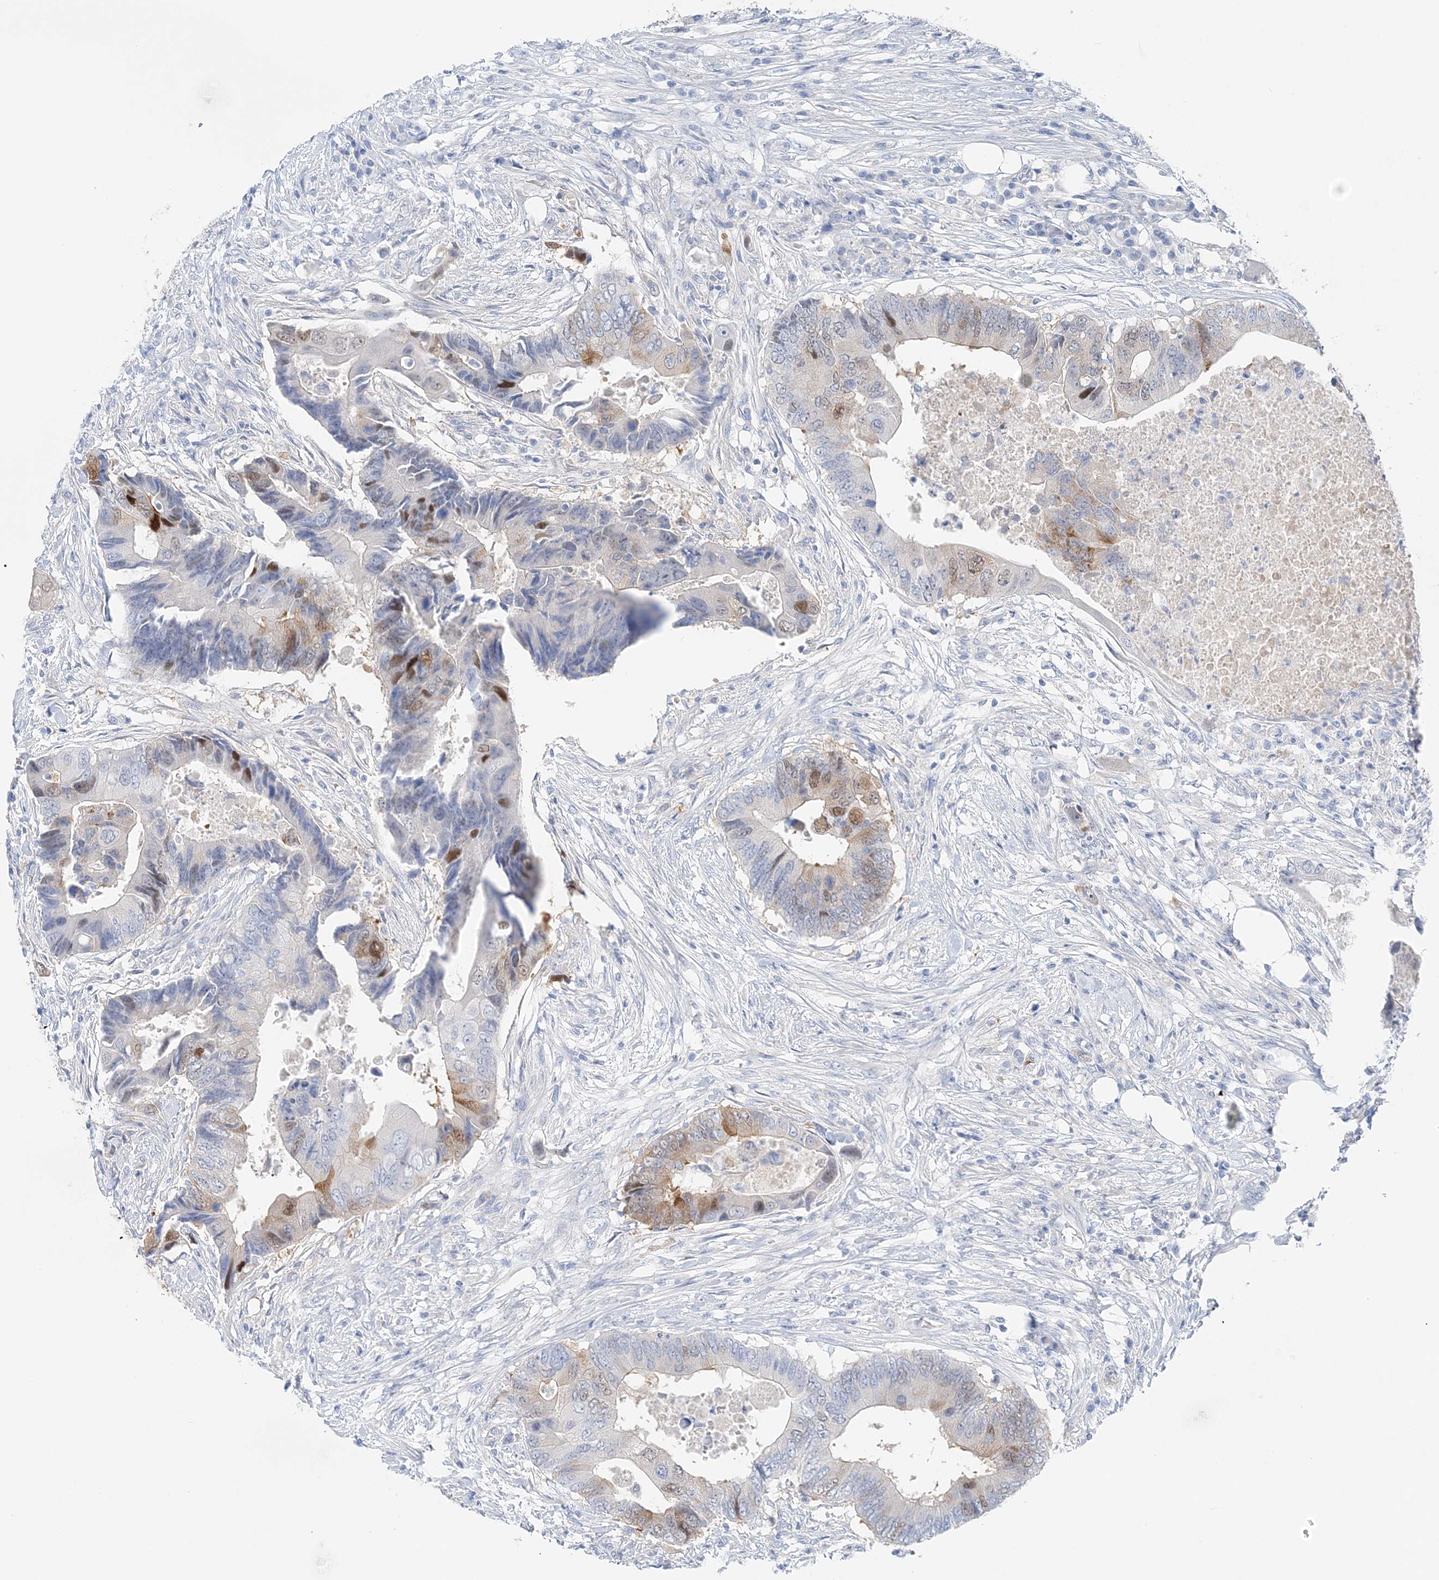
{"staining": {"intensity": "moderate", "quantity": "<25%", "location": "cytoplasmic/membranous,nuclear"}, "tissue": "colorectal cancer", "cell_type": "Tumor cells", "image_type": "cancer", "snomed": [{"axis": "morphology", "description": "Adenocarcinoma, NOS"}, {"axis": "topography", "description": "Colon"}], "caption": "An immunohistochemistry histopathology image of neoplastic tissue is shown. Protein staining in brown highlights moderate cytoplasmic/membranous and nuclear positivity in adenocarcinoma (colorectal) within tumor cells. The protein is shown in brown color, while the nuclei are stained blue.", "gene": "HMGCS1", "patient": {"sex": "male", "age": 71}}